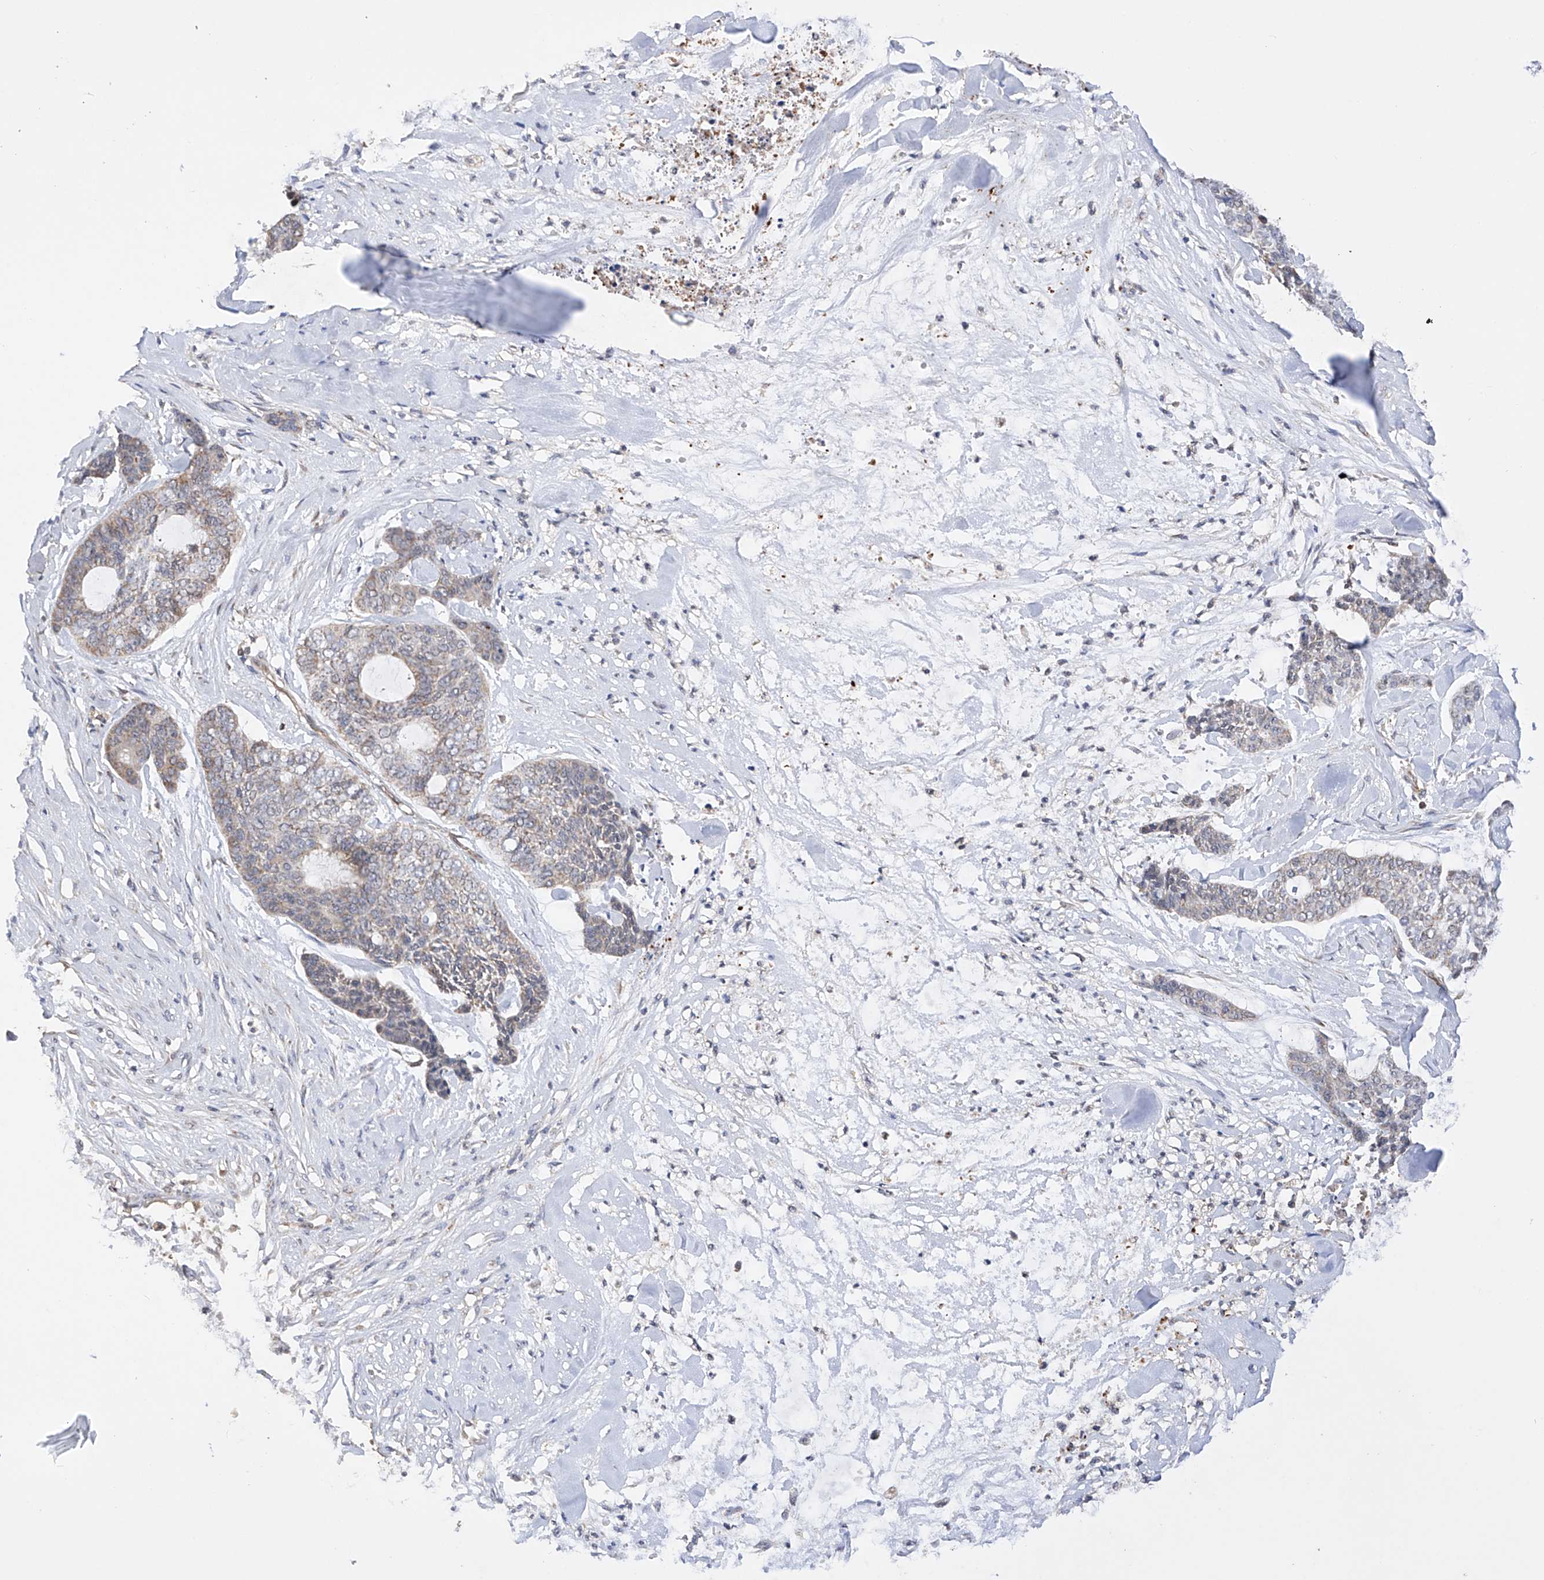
{"staining": {"intensity": "weak", "quantity": "<25%", "location": "cytoplasmic/membranous"}, "tissue": "skin cancer", "cell_type": "Tumor cells", "image_type": "cancer", "snomed": [{"axis": "morphology", "description": "Basal cell carcinoma"}, {"axis": "topography", "description": "Skin"}], "caption": "The immunohistochemistry (IHC) micrograph has no significant staining in tumor cells of skin cancer (basal cell carcinoma) tissue. (Brightfield microscopy of DAB (3,3'-diaminobenzidine) immunohistochemistry (IHC) at high magnification).", "gene": "SDHAF4", "patient": {"sex": "female", "age": 64}}